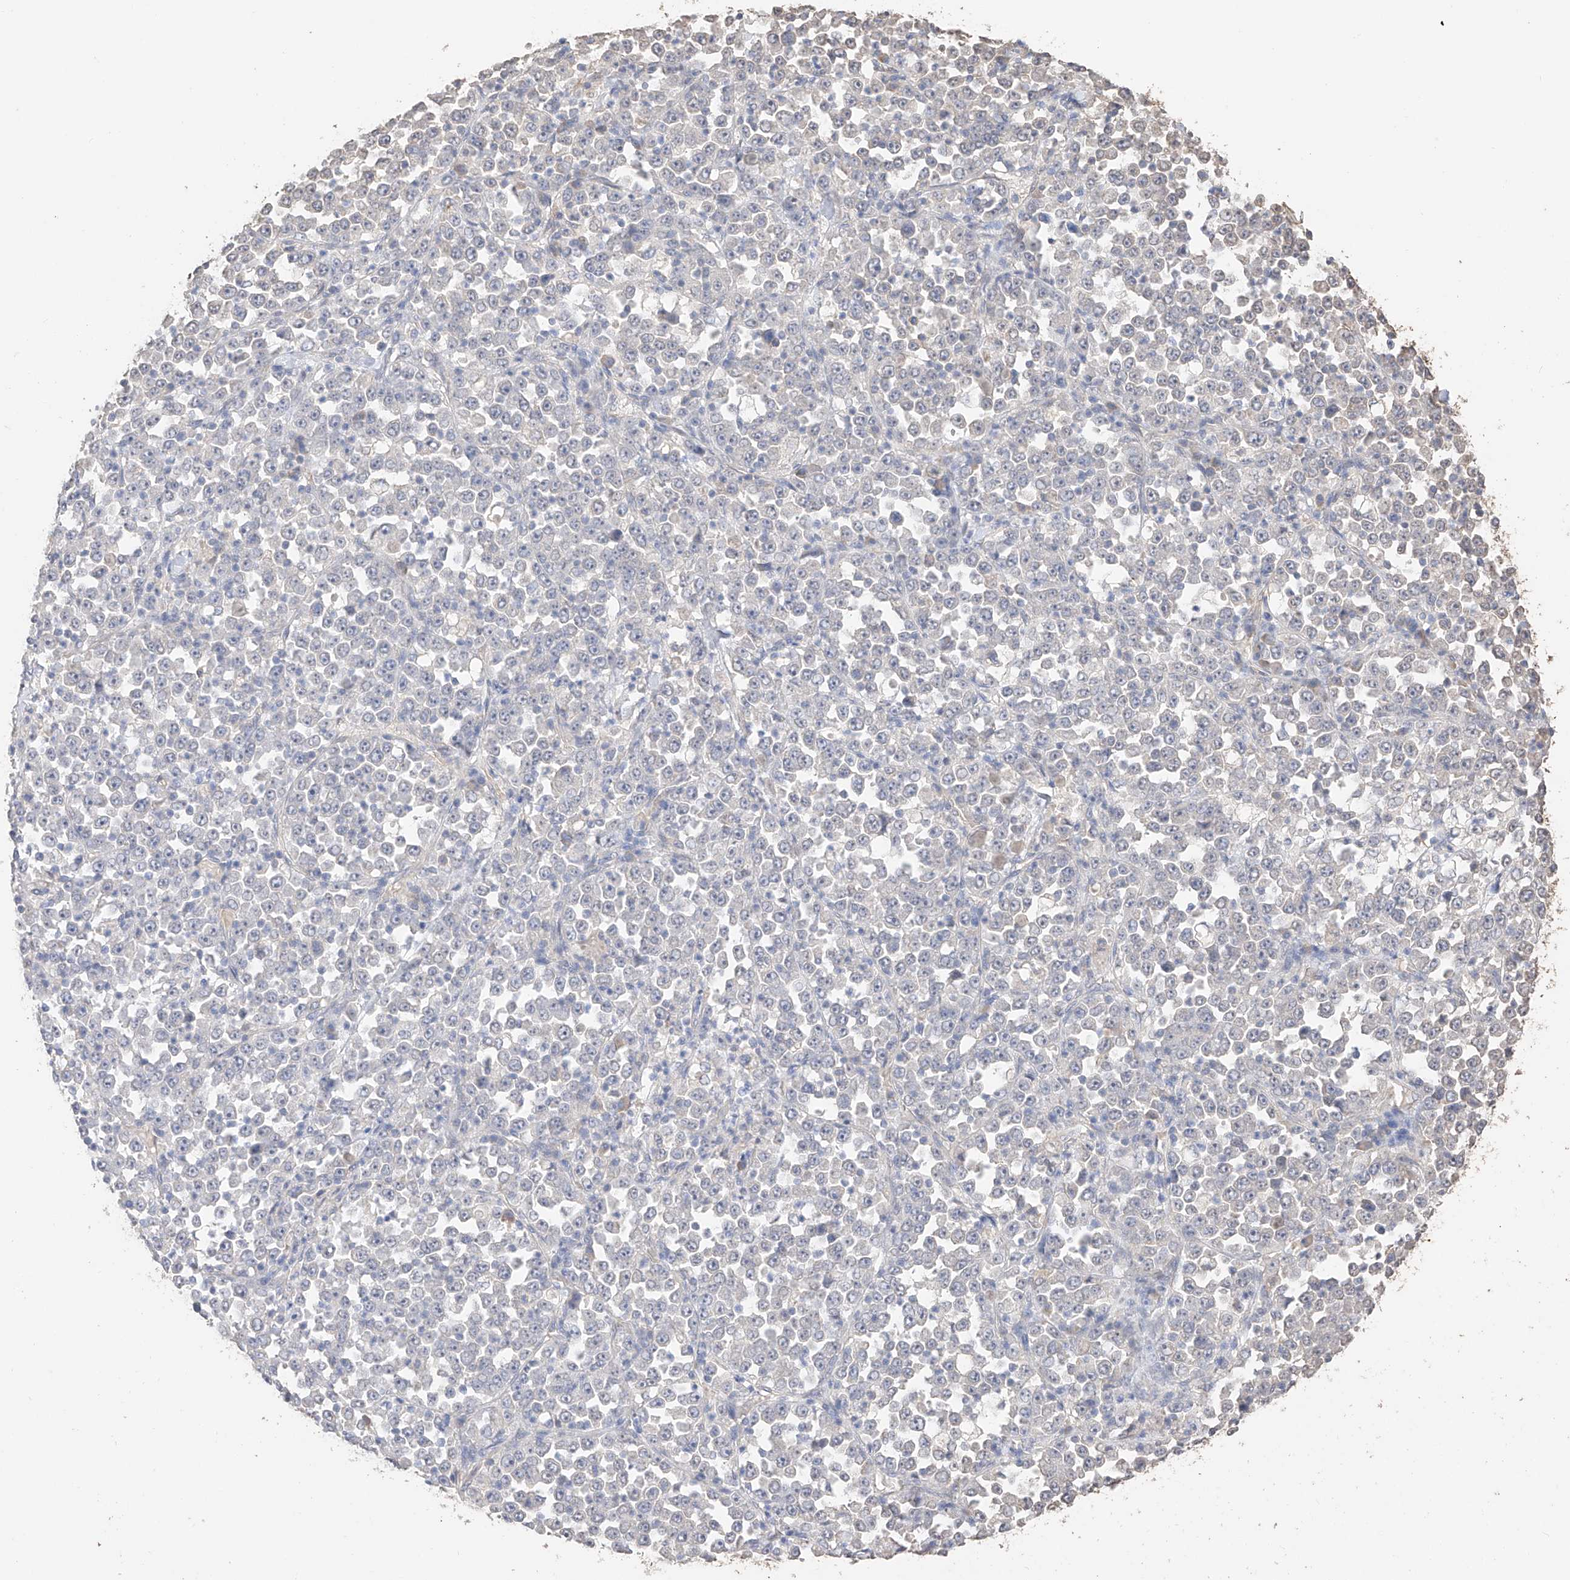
{"staining": {"intensity": "negative", "quantity": "none", "location": "none"}, "tissue": "stomach cancer", "cell_type": "Tumor cells", "image_type": "cancer", "snomed": [{"axis": "morphology", "description": "Normal tissue, NOS"}, {"axis": "morphology", "description": "Adenocarcinoma, NOS"}, {"axis": "topography", "description": "Stomach, upper"}, {"axis": "topography", "description": "Stomach"}], "caption": "A micrograph of human stomach adenocarcinoma is negative for staining in tumor cells.", "gene": "IL22RA2", "patient": {"sex": "male", "age": 59}}